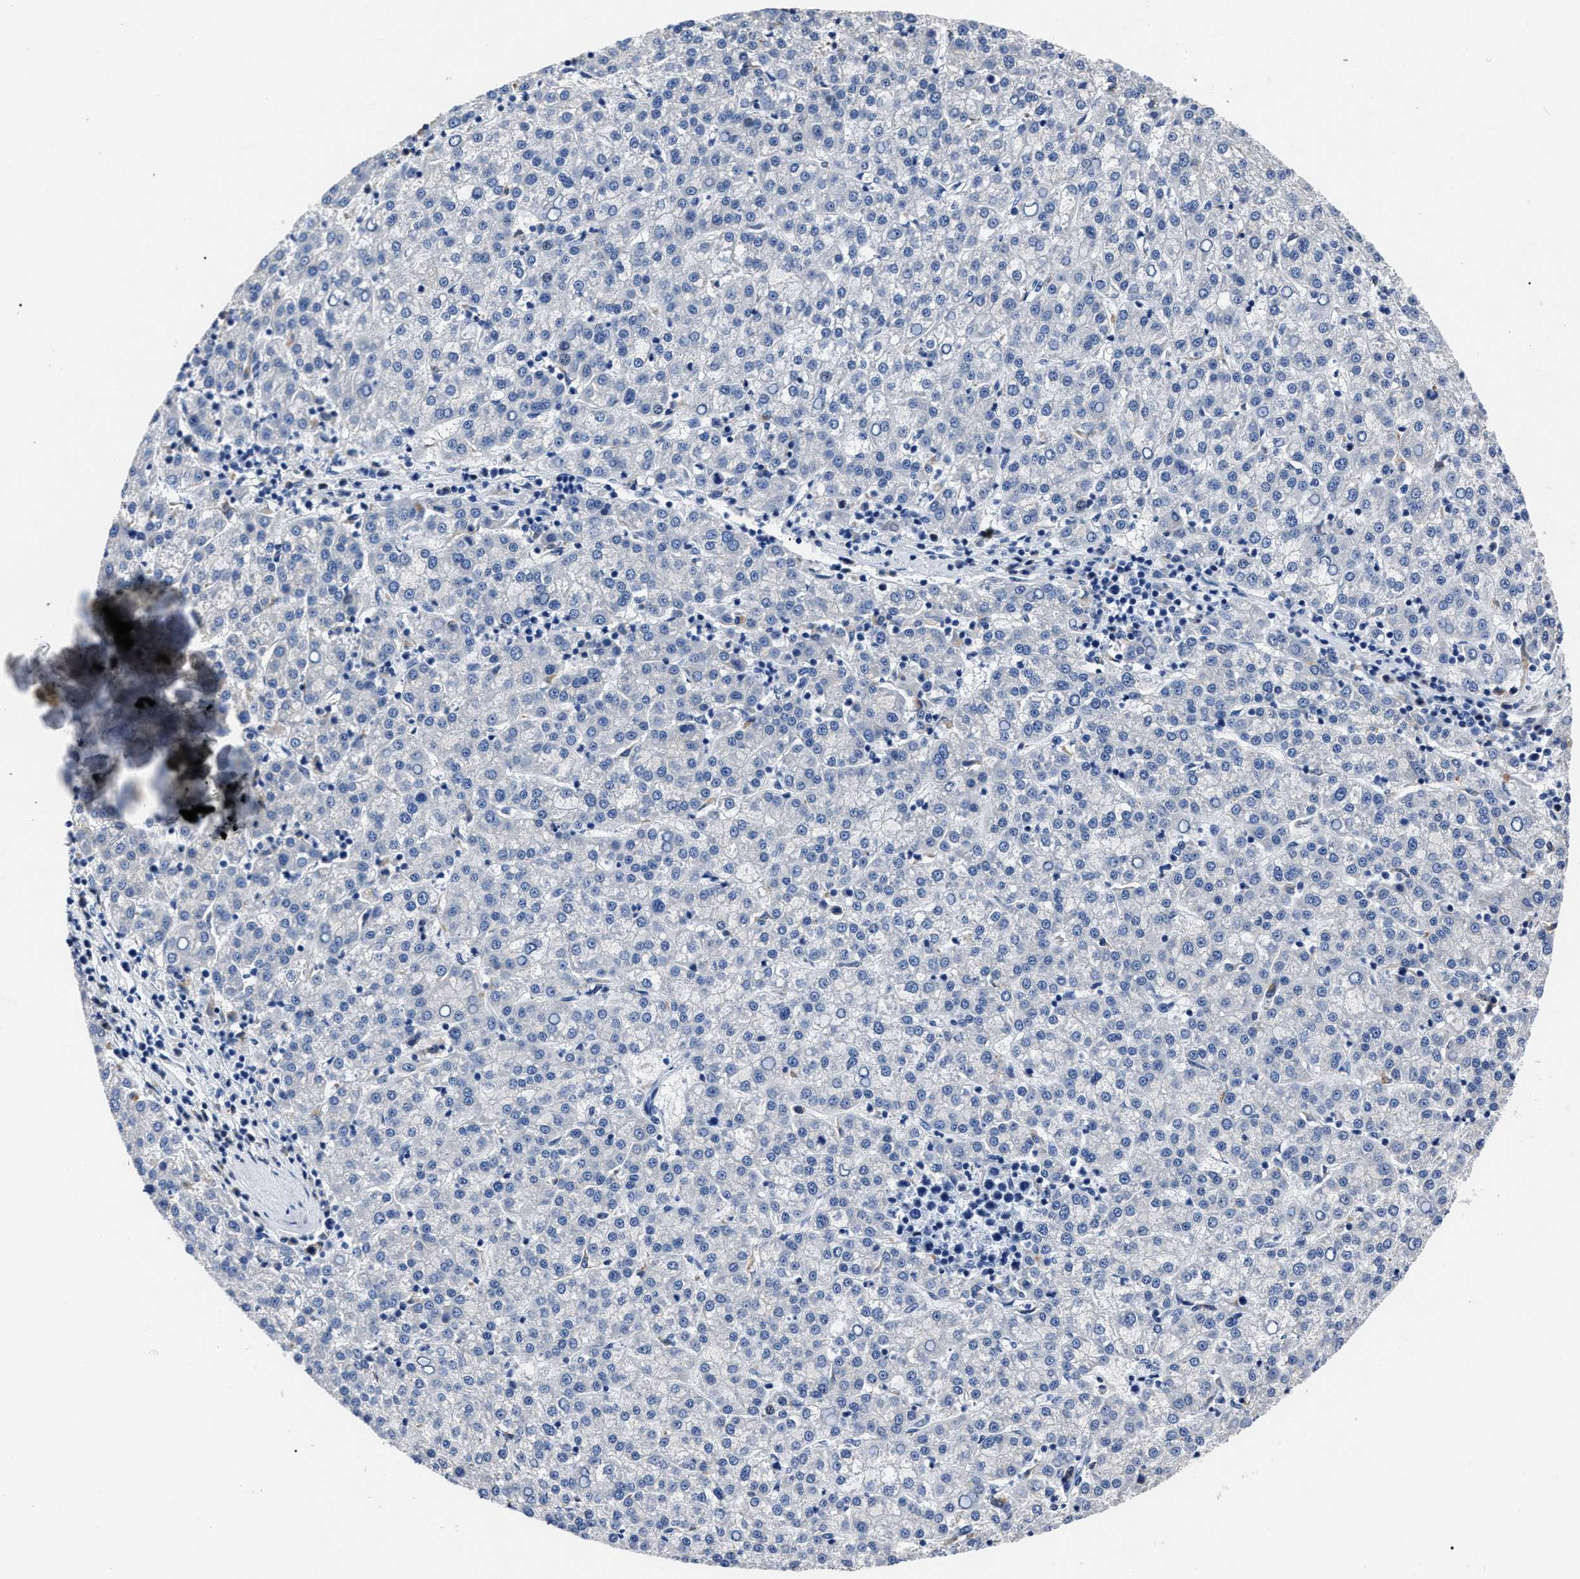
{"staining": {"intensity": "negative", "quantity": "none", "location": "none"}, "tissue": "liver cancer", "cell_type": "Tumor cells", "image_type": "cancer", "snomed": [{"axis": "morphology", "description": "Carcinoma, Hepatocellular, NOS"}, {"axis": "topography", "description": "Liver"}], "caption": "This is an immunohistochemistry (IHC) micrograph of human liver cancer (hepatocellular carcinoma). There is no expression in tumor cells.", "gene": "MOV10L1", "patient": {"sex": "female", "age": 58}}